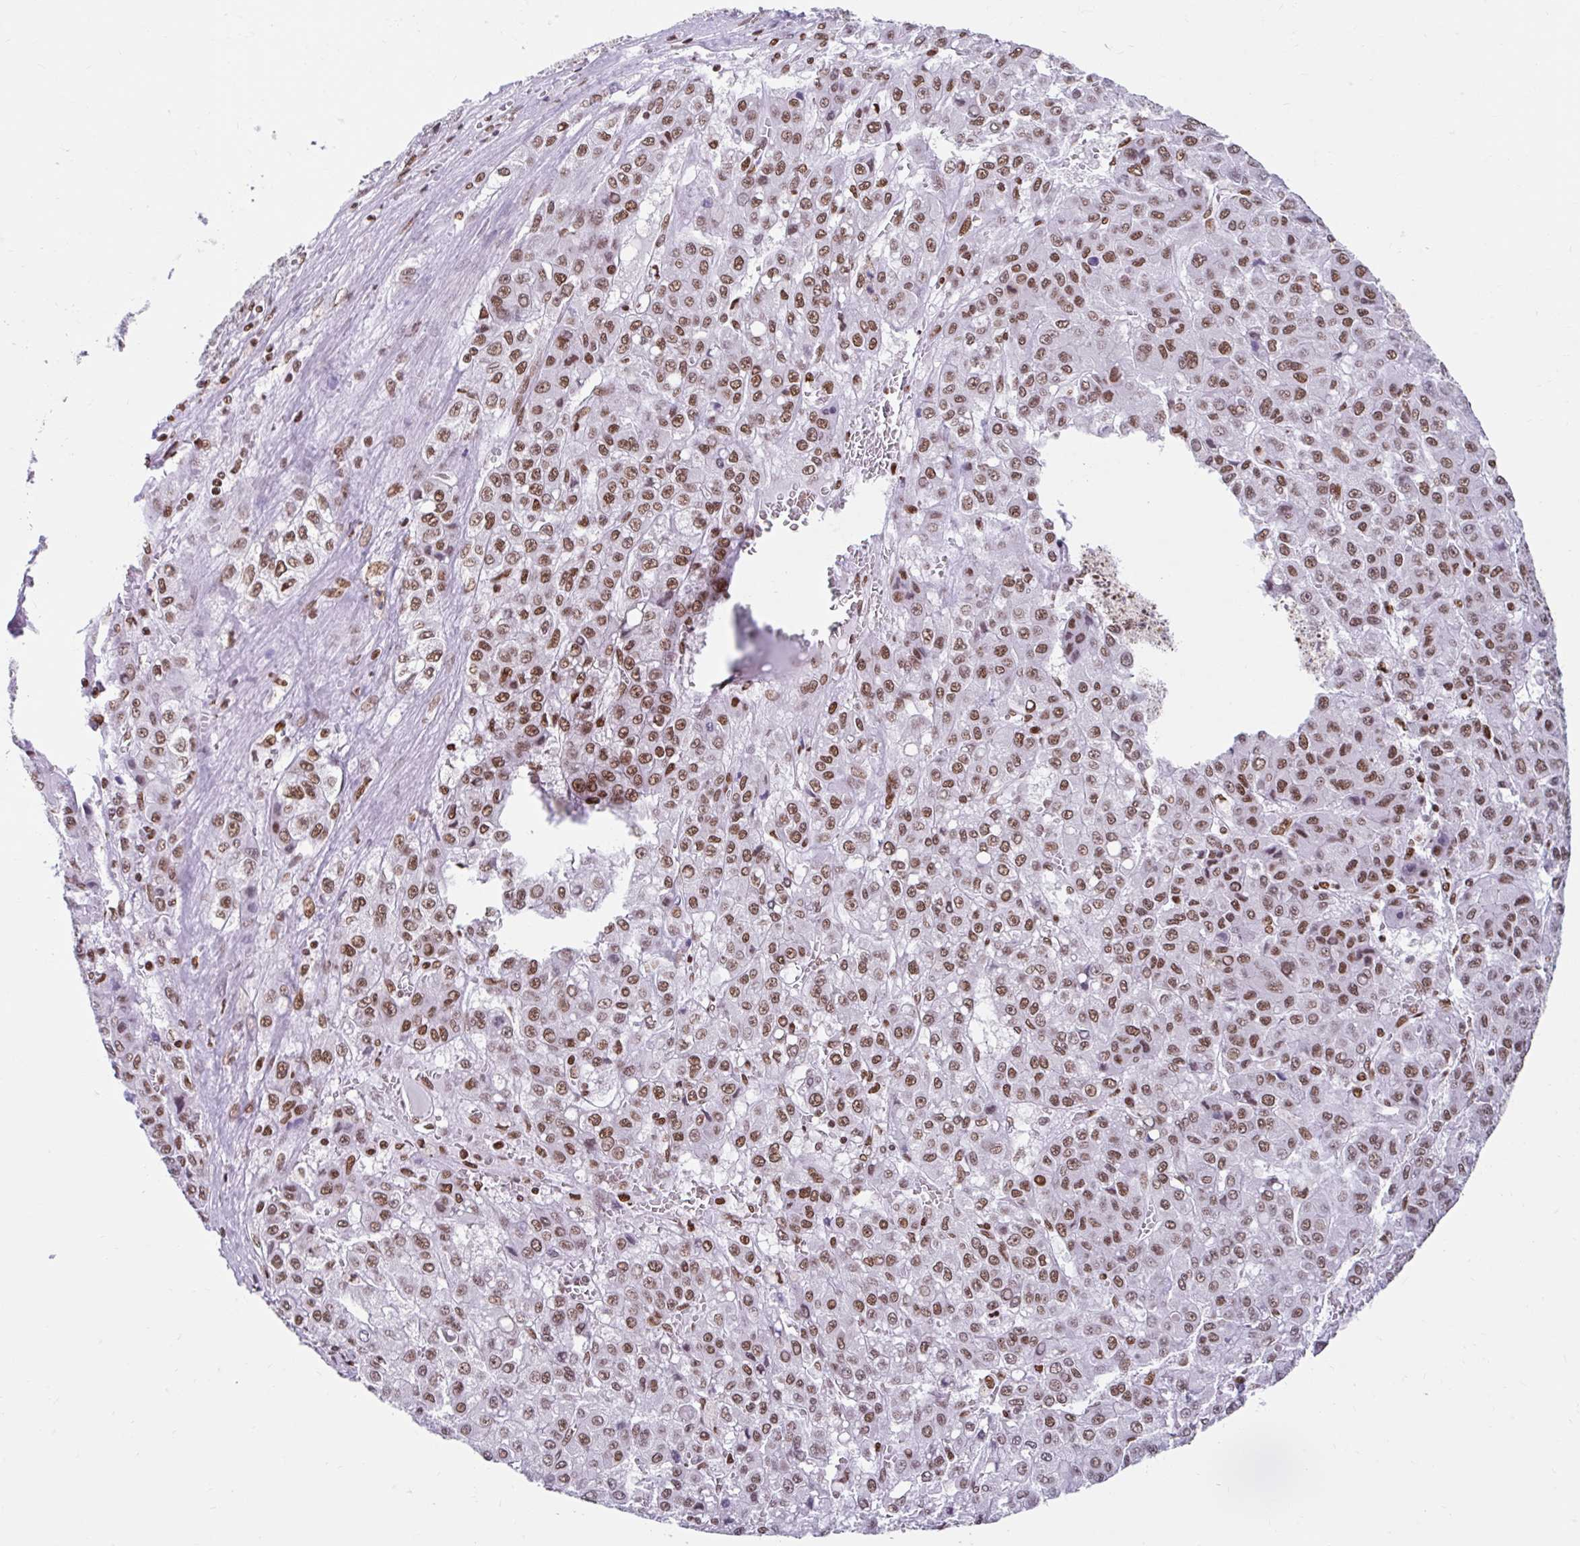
{"staining": {"intensity": "moderate", "quantity": ">75%", "location": "nuclear"}, "tissue": "liver cancer", "cell_type": "Tumor cells", "image_type": "cancer", "snomed": [{"axis": "morphology", "description": "Carcinoma, Hepatocellular, NOS"}, {"axis": "topography", "description": "Liver"}], "caption": "Immunohistochemistry (IHC) micrograph of liver cancer stained for a protein (brown), which exhibits medium levels of moderate nuclear positivity in approximately >75% of tumor cells.", "gene": "KHDRBS1", "patient": {"sex": "male", "age": 70}}